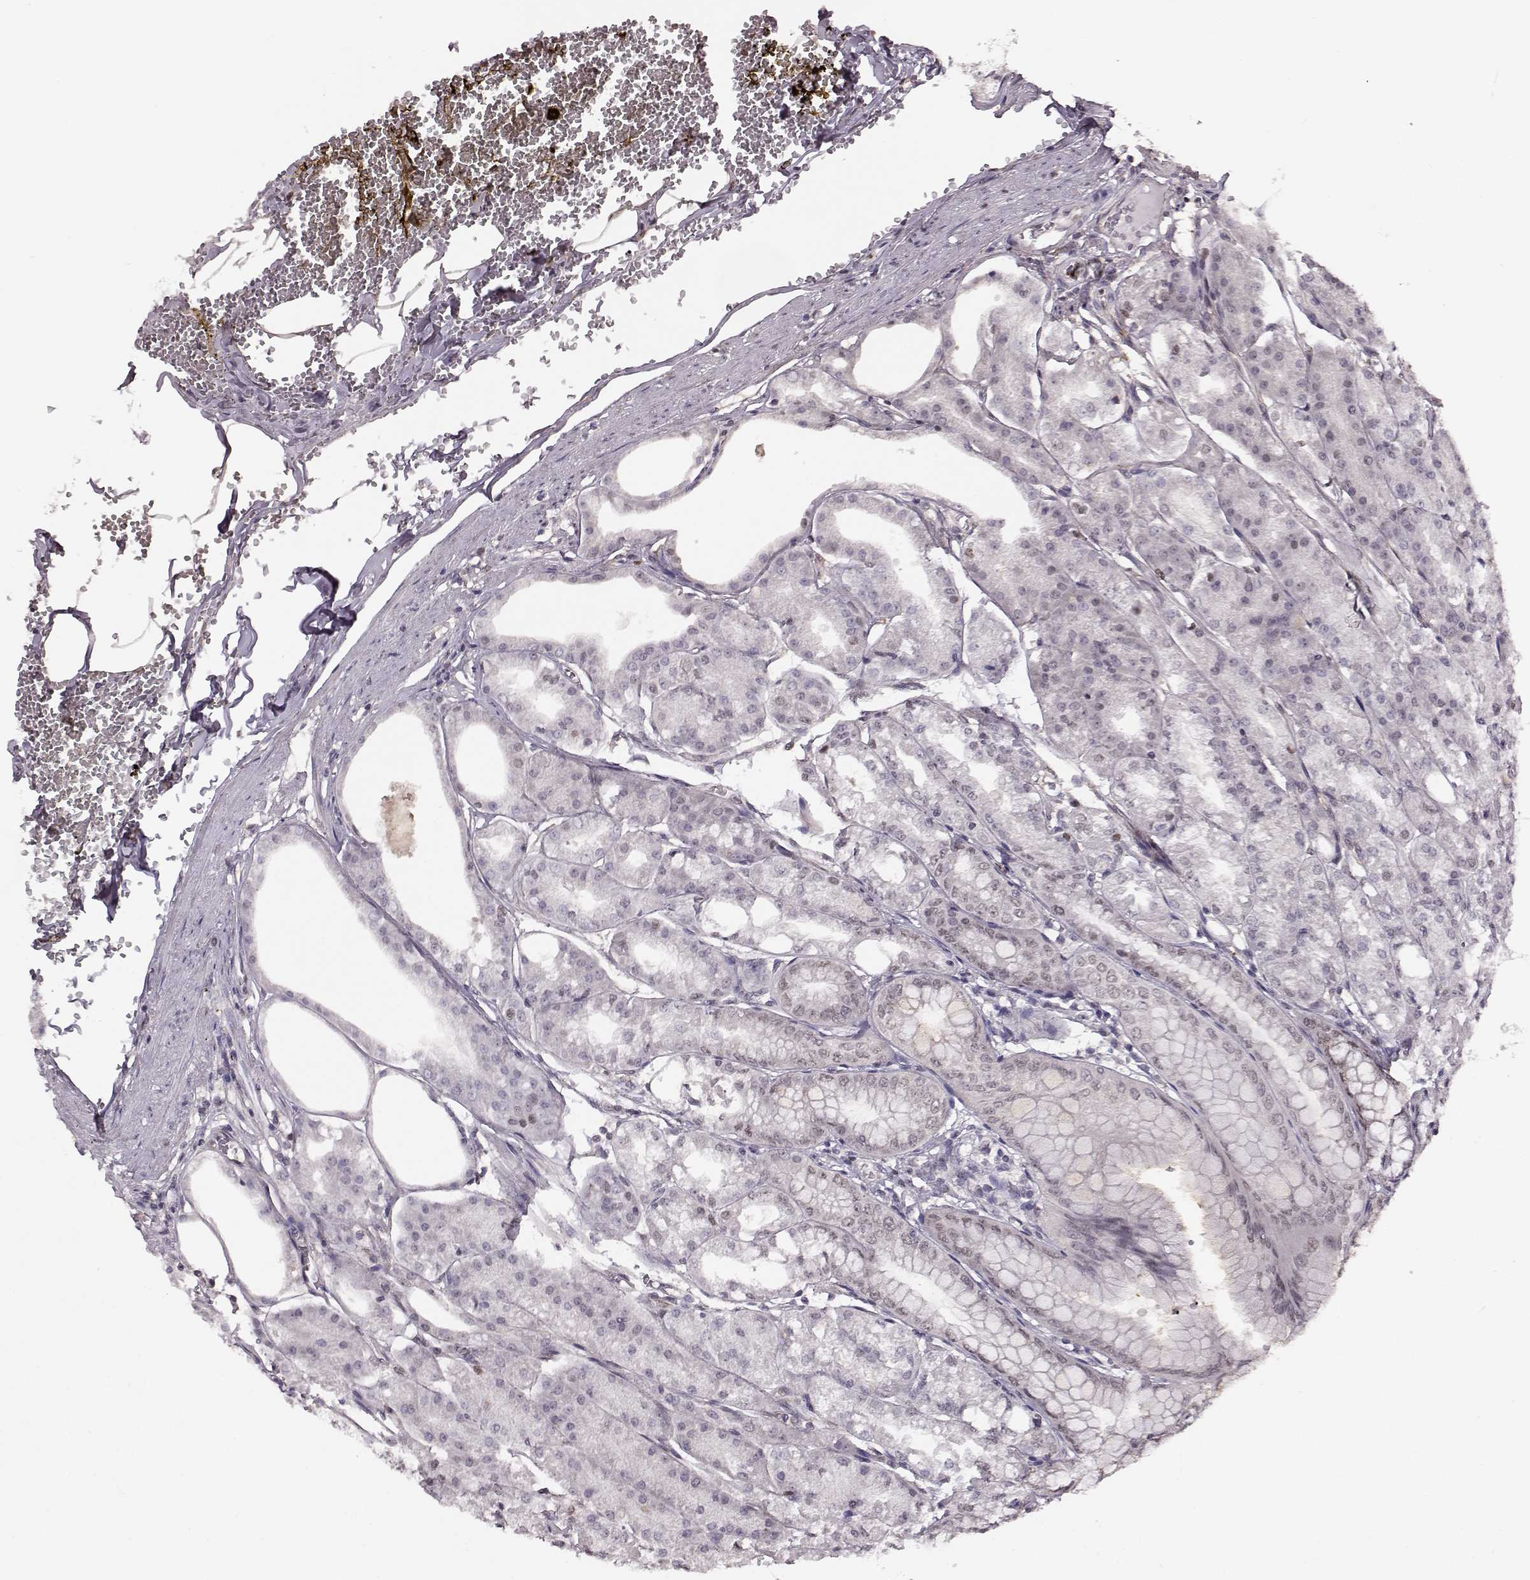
{"staining": {"intensity": "negative", "quantity": "none", "location": "none"}, "tissue": "stomach", "cell_type": "Glandular cells", "image_type": "normal", "snomed": [{"axis": "morphology", "description": "Normal tissue, NOS"}, {"axis": "topography", "description": "Stomach, lower"}], "caption": "This is an immunohistochemistry (IHC) histopathology image of unremarkable human stomach. There is no expression in glandular cells.", "gene": "KLF6", "patient": {"sex": "male", "age": 71}}